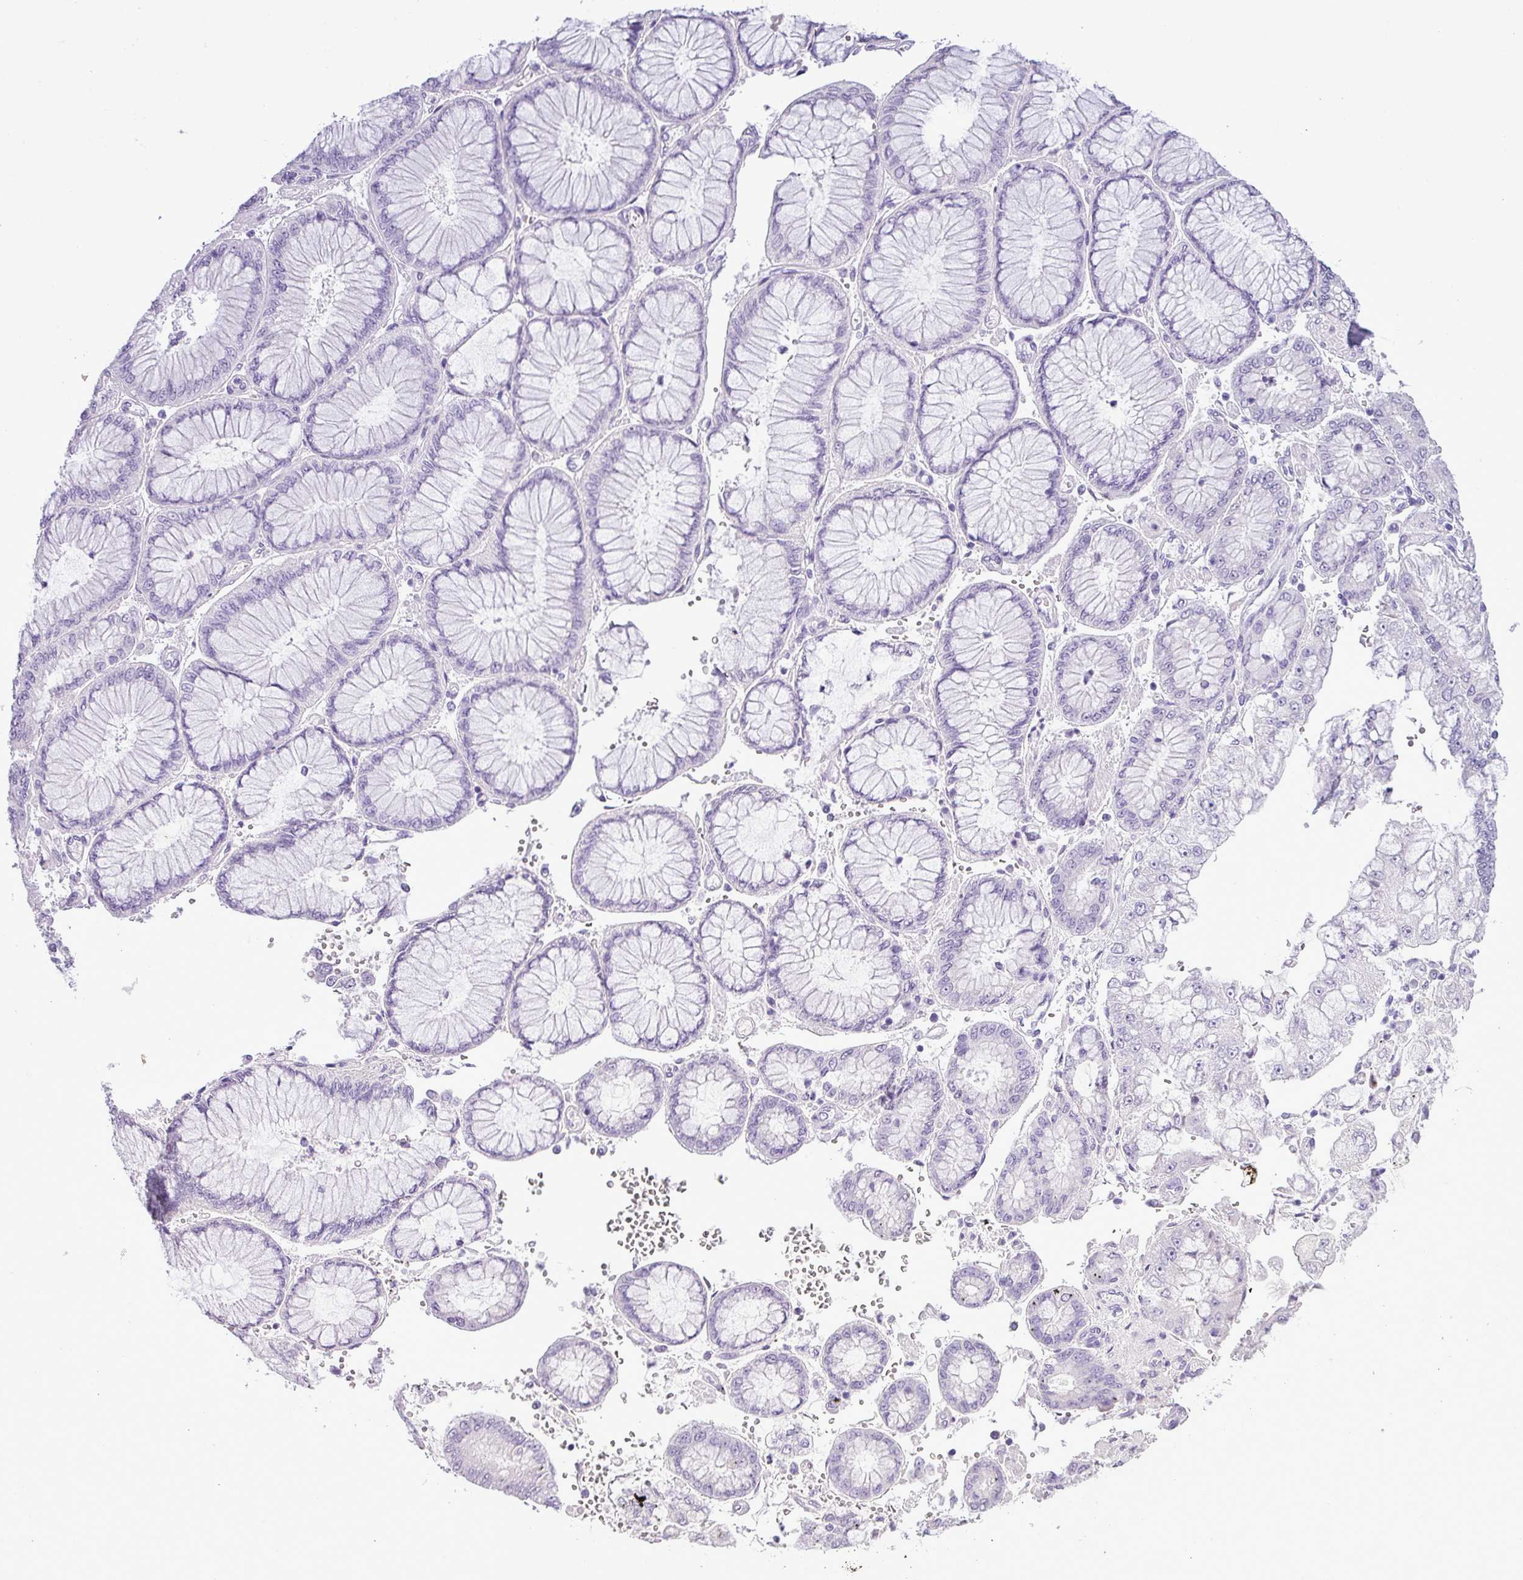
{"staining": {"intensity": "negative", "quantity": "none", "location": "none"}, "tissue": "stomach cancer", "cell_type": "Tumor cells", "image_type": "cancer", "snomed": [{"axis": "morphology", "description": "Adenocarcinoma, NOS"}, {"axis": "topography", "description": "Stomach"}], "caption": "This is a micrograph of immunohistochemistry (IHC) staining of stomach cancer, which shows no staining in tumor cells. (Stains: DAB immunohistochemistry with hematoxylin counter stain, Microscopy: brightfield microscopy at high magnification).", "gene": "IL17A", "patient": {"sex": "male", "age": 76}}